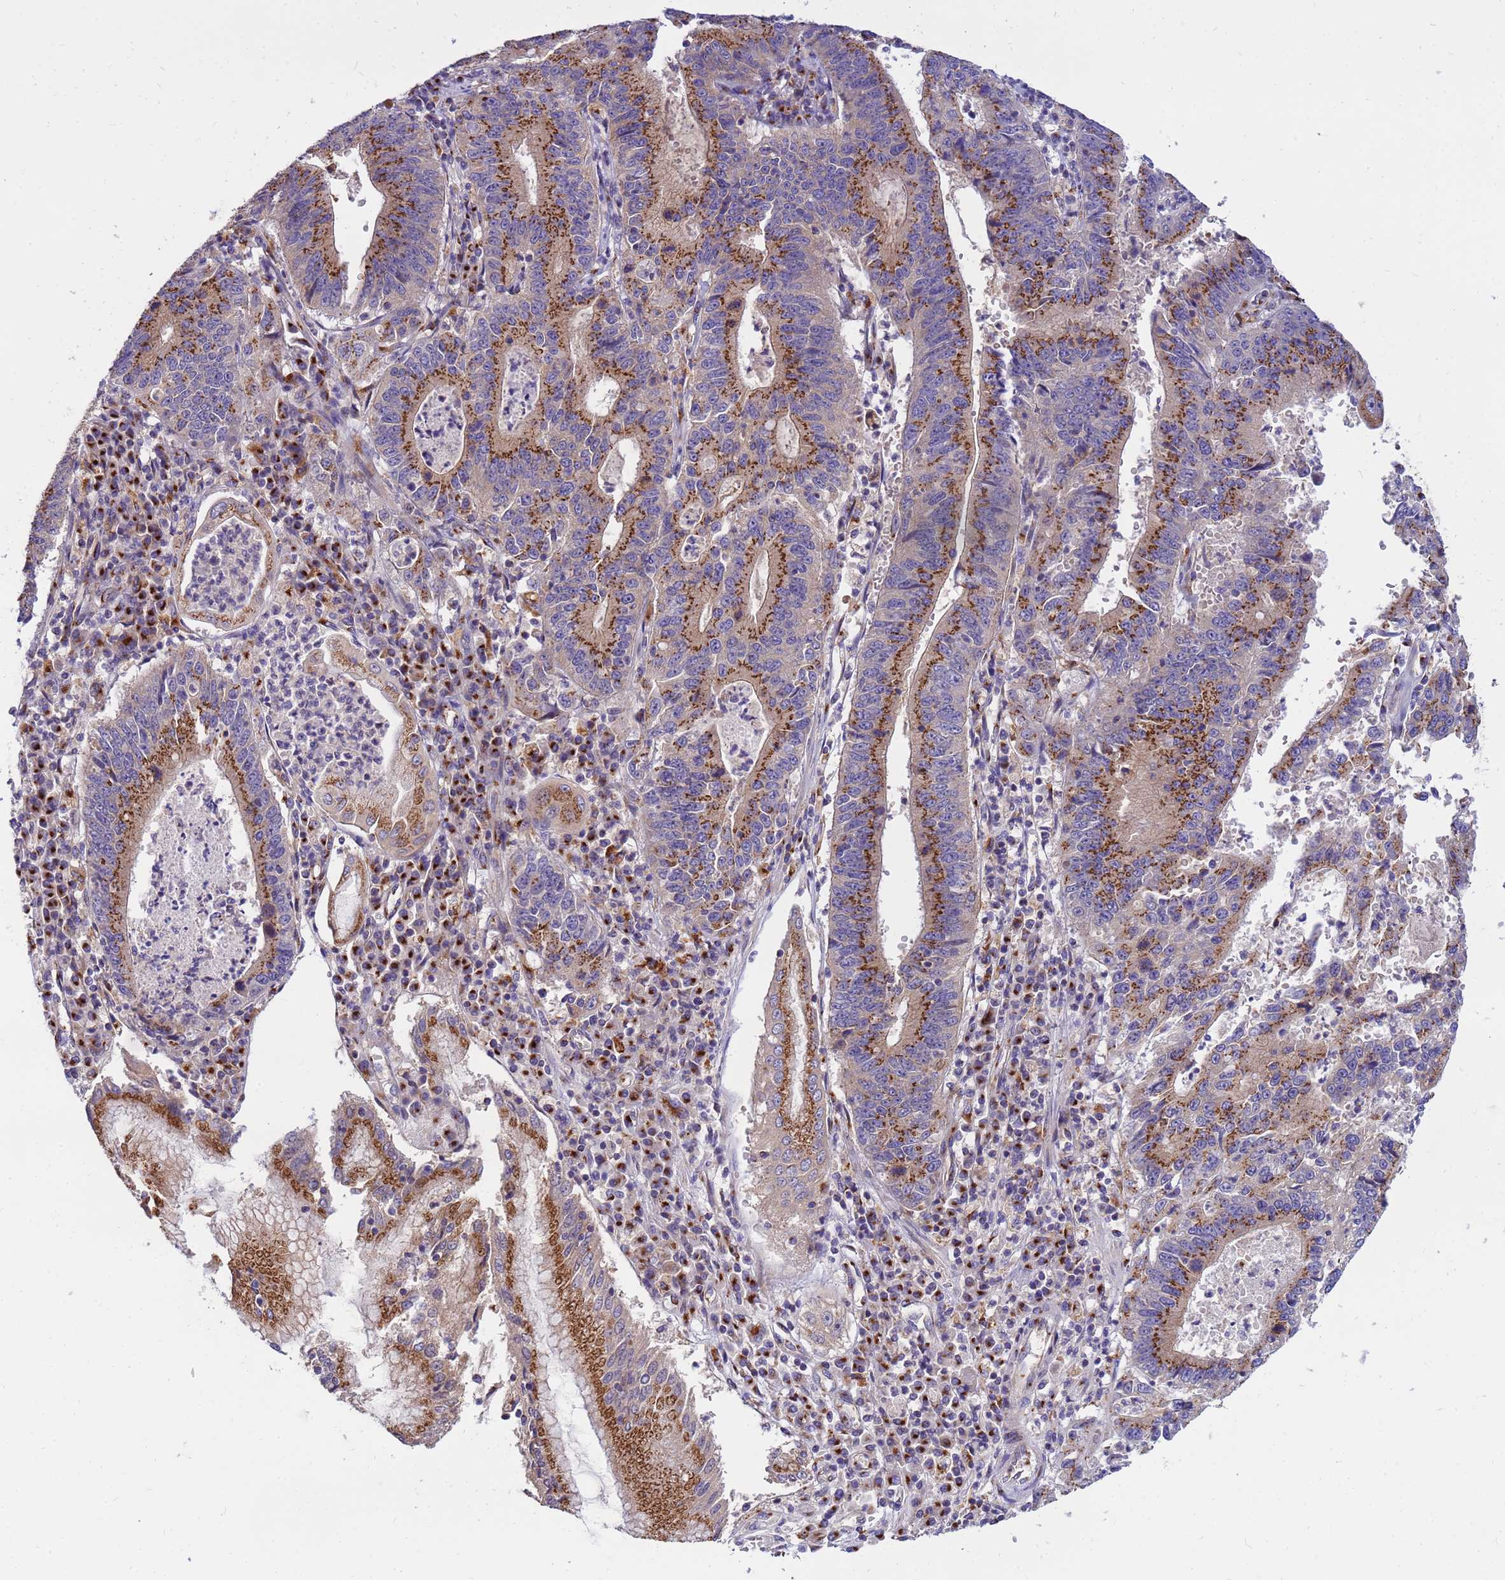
{"staining": {"intensity": "moderate", "quantity": ">75%", "location": "cytoplasmic/membranous"}, "tissue": "stomach cancer", "cell_type": "Tumor cells", "image_type": "cancer", "snomed": [{"axis": "morphology", "description": "Adenocarcinoma, NOS"}, {"axis": "topography", "description": "Stomach"}], "caption": "Stomach cancer stained with a brown dye shows moderate cytoplasmic/membranous positive positivity in about >75% of tumor cells.", "gene": "HPS3", "patient": {"sex": "male", "age": 59}}